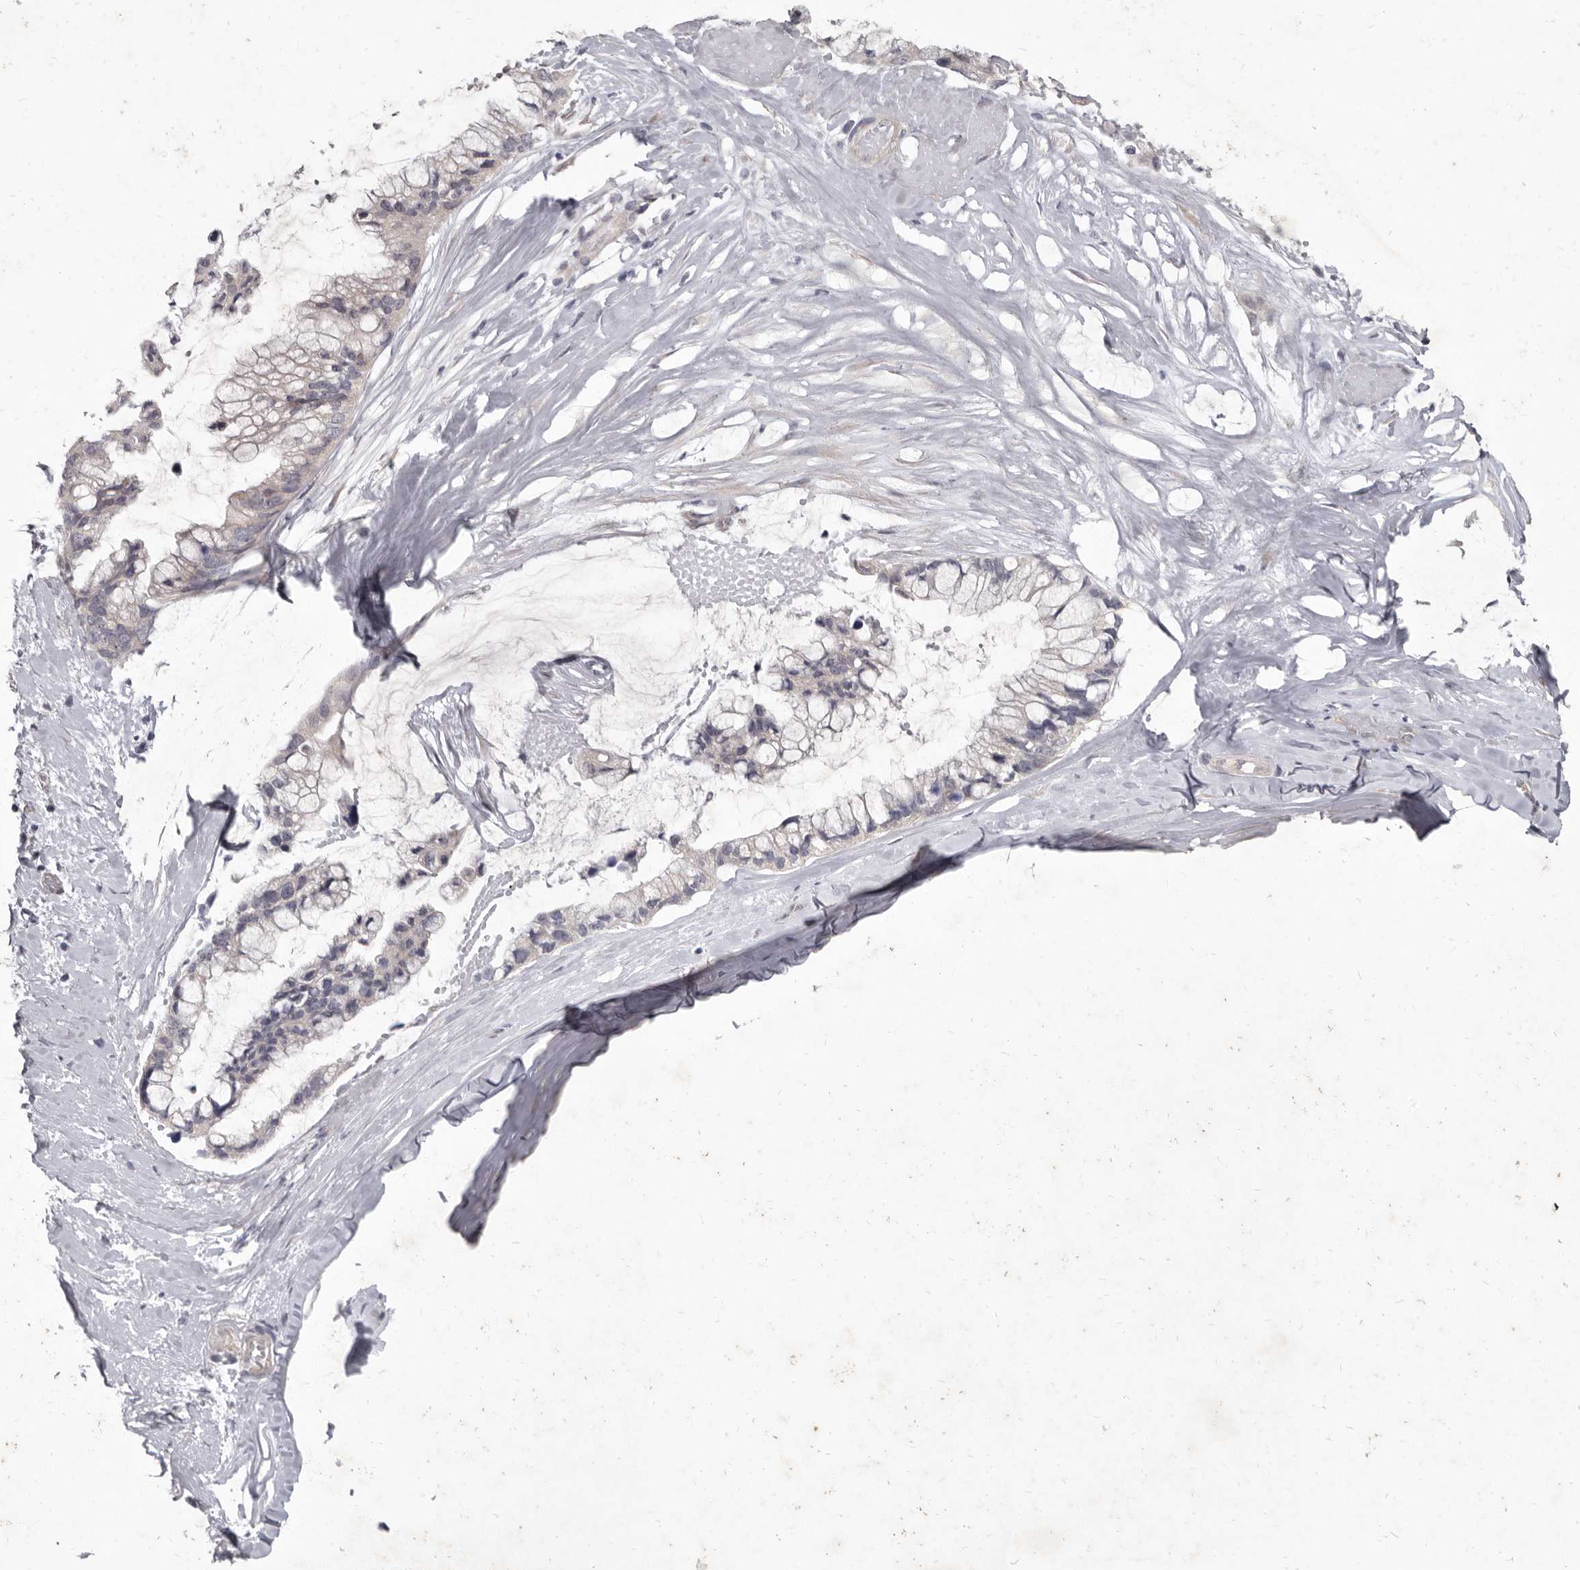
{"staining": {"intensity": "negative", "quantity": "none", "location": "none"}, "tissue": "ovarian cancer", "cell_type": "Tumor cells", "image_type": "cancer", "snomed": [{"axis": "morphology", "description": "Cystadenocarcinoma, mucinous, NOS"}, {"axis": "topography", "description": "Ovary"}], "caption": "Tumor cells show no significant staining in ovarian cancer (mucinous cystadenocarcinoma).", "gene": "GSK3B", "patient": {"sex": "female", "age": 39}}